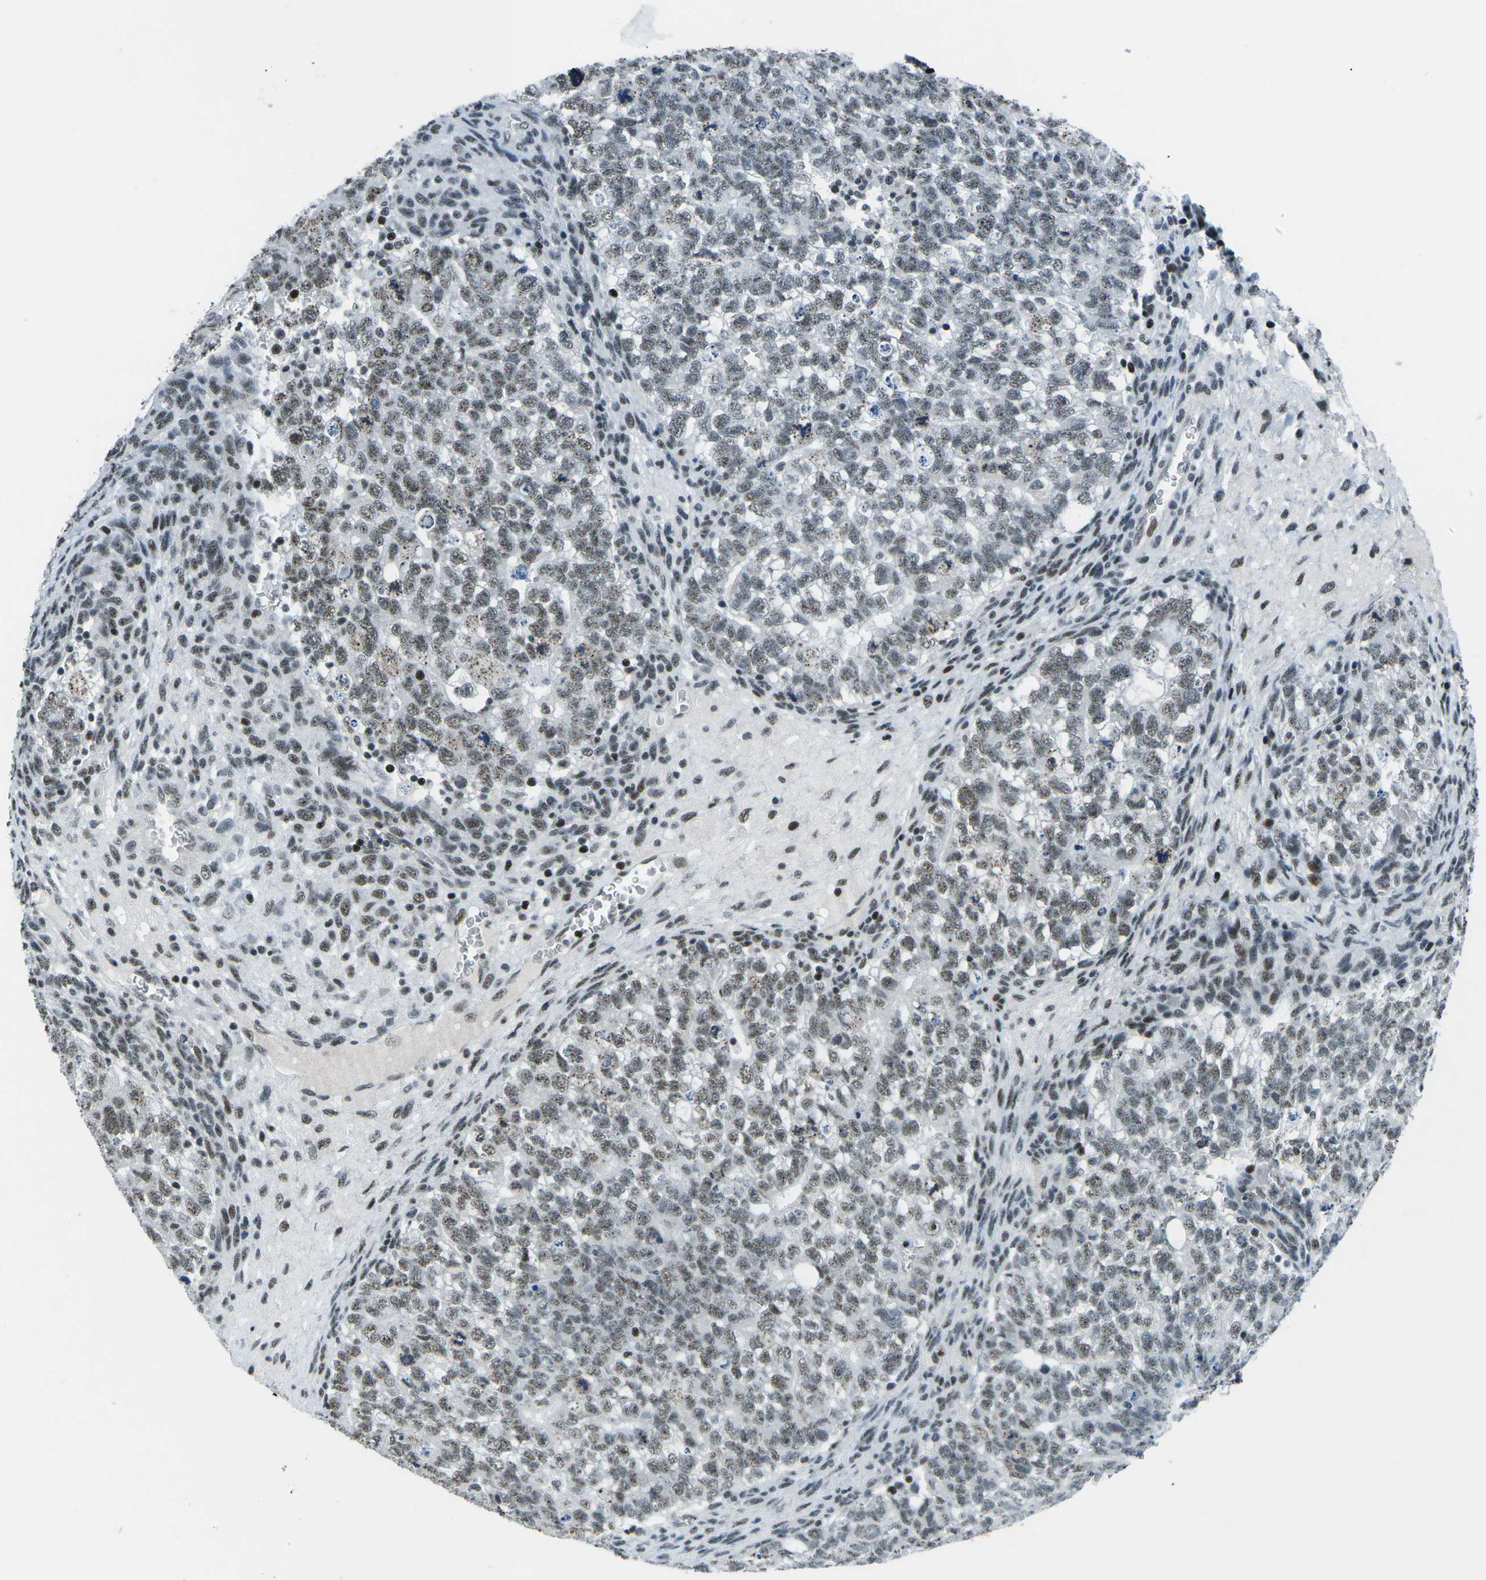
{"staining": {"intensity": "moderate", "quantity": "25%-75%", "location": "nuclear"}, "tissue": "testis cancer", "cell_type": "Tumor cells", "image_type": "cancer", "snomed": [{"axis": "morphology", "description": "Seminoma, NOS"}, {"axis": "morphology", "description": "Carcinoma, Embryonal, NOS"}, {"axis": "topography", "description": "Testis"}], "caption": "IHC histopathology image of embryonal carcinoma (testis) stained for a protein (brown), which displays medium levels of moderate nuclear expression in approximately 25%-75% of tumor cells.", "gene": "RBL2", "patient": {"sex": "male", "age": 38}}